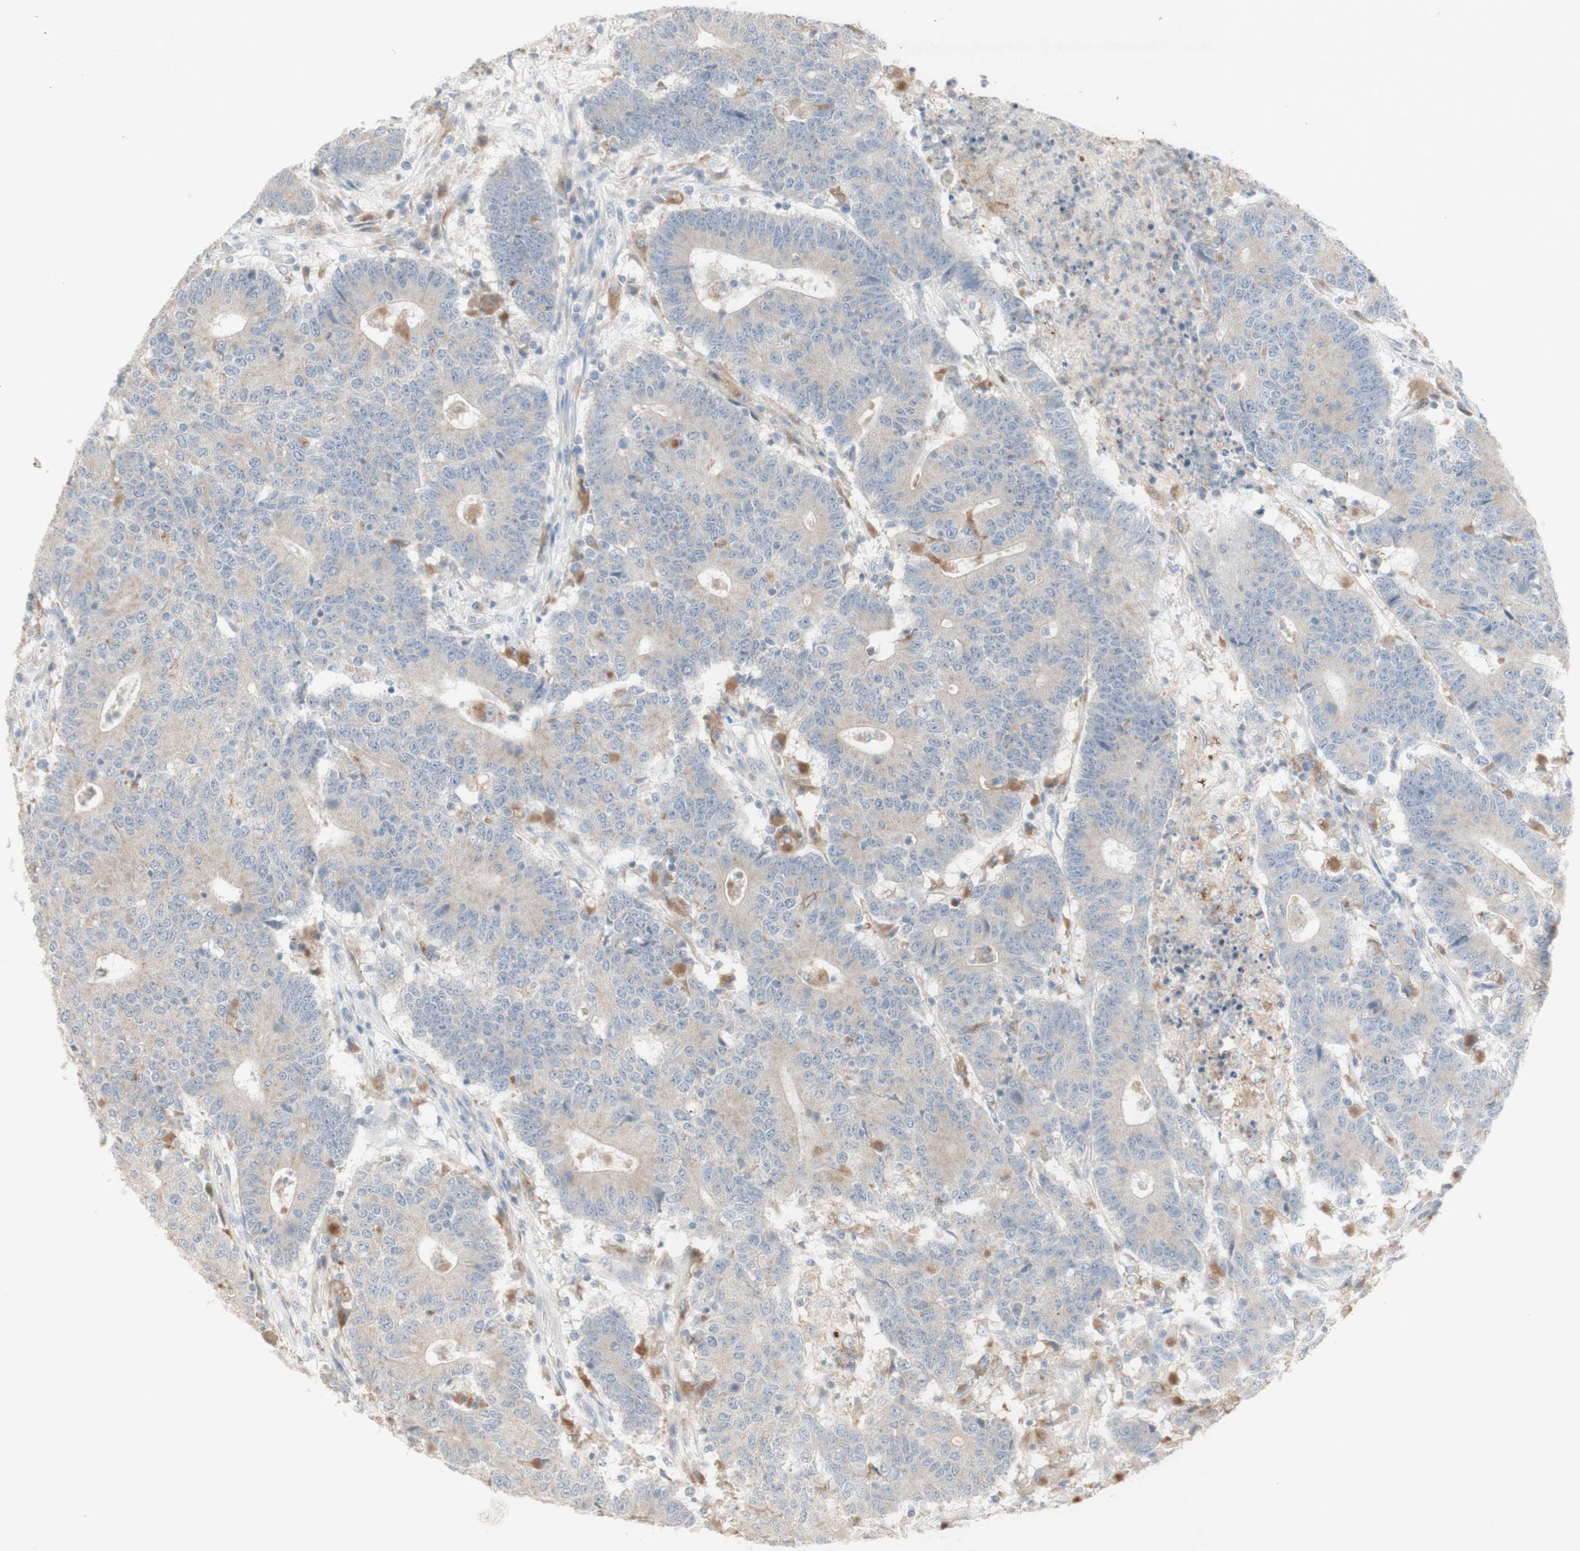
{"staining": {"intensity": "weak", "quantity": "<25%", "location": "cytoplasmic/membranous"}, "tissue": "colorectal cancer", "cell_type": "Tumor cells", "image_type": "cancer", "snomed": [{"axis": "morphology", "description": "Normal tissue, NOS"}, {"axis": "morphology", "description": "Adenocarcinoma, NOS"}, {"axis": "topography", "description": "Colon"}], "caption": "Tumor cells show no significant staining in adenocarcinoma (colorectal). (Stains: DAB (3,3'-diaminobenzidine) IHC with hematoxylin counter stain, Microscopy: brightfield microscopy at high magnification).", "gene": "ATP6V1B1", "patient": {"sex": "female", "age": 75}}